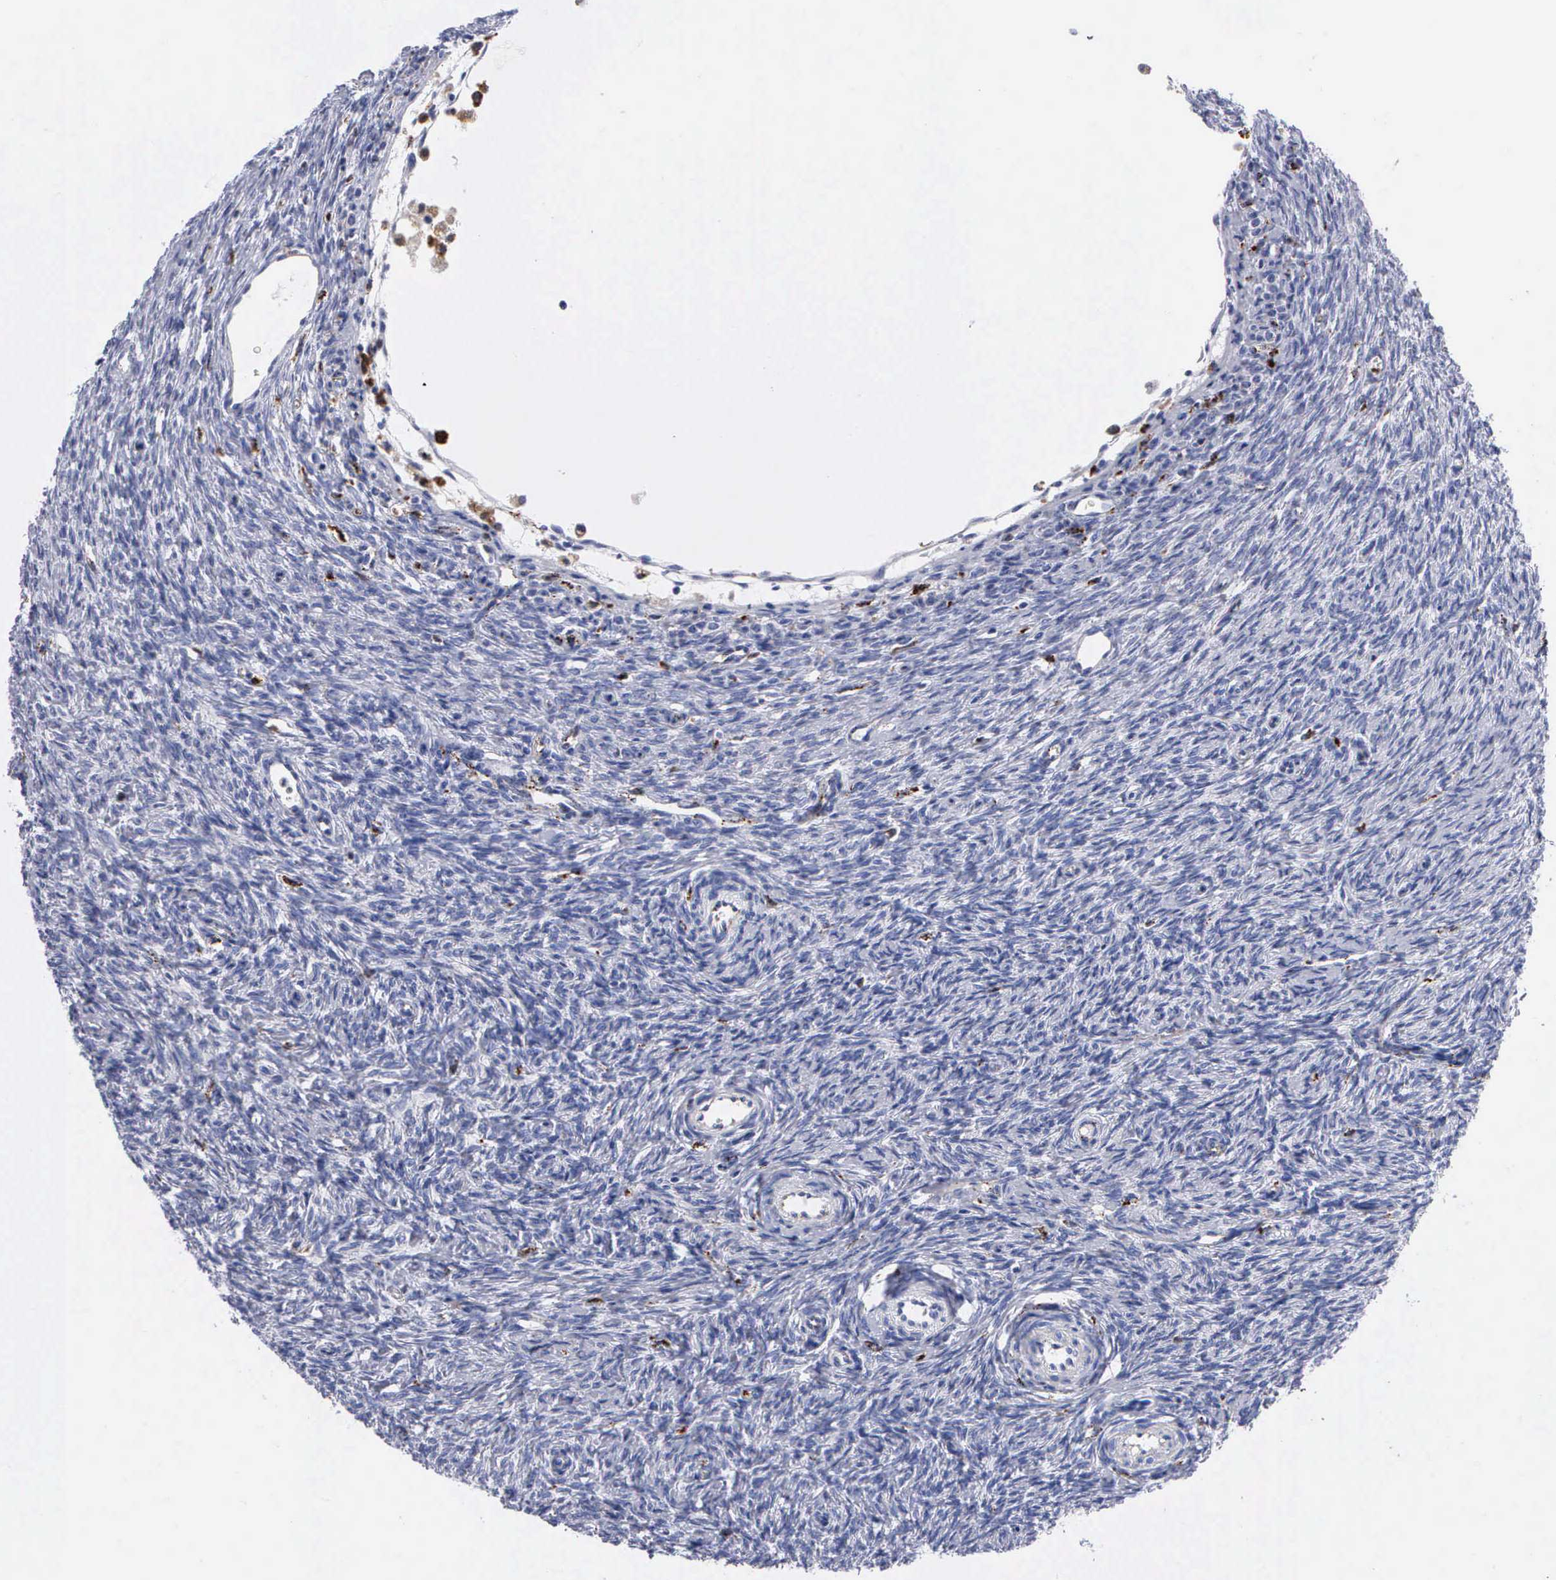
{"staining": {"intensity": "moderate", "quantity": "25%-75%", "location": "cytoplasmic/membranous"}, "tissue": "ovary", "cell_type": "Follicle cells", "image_type": "normal", "snomed": [{"axis": "morphology", "description": "Normal tissue, NOS"}, {"axis": "topography", "description": "Ovary"}], "caption": "Benign ovary was stained to show a protein in brown. There is medium levels of moderate cytoplasmic/membranous expression in approximately 25%-75% of follicle cells.", "gene": "CTSH", "patient": {"sex": "female", "age": 32}}